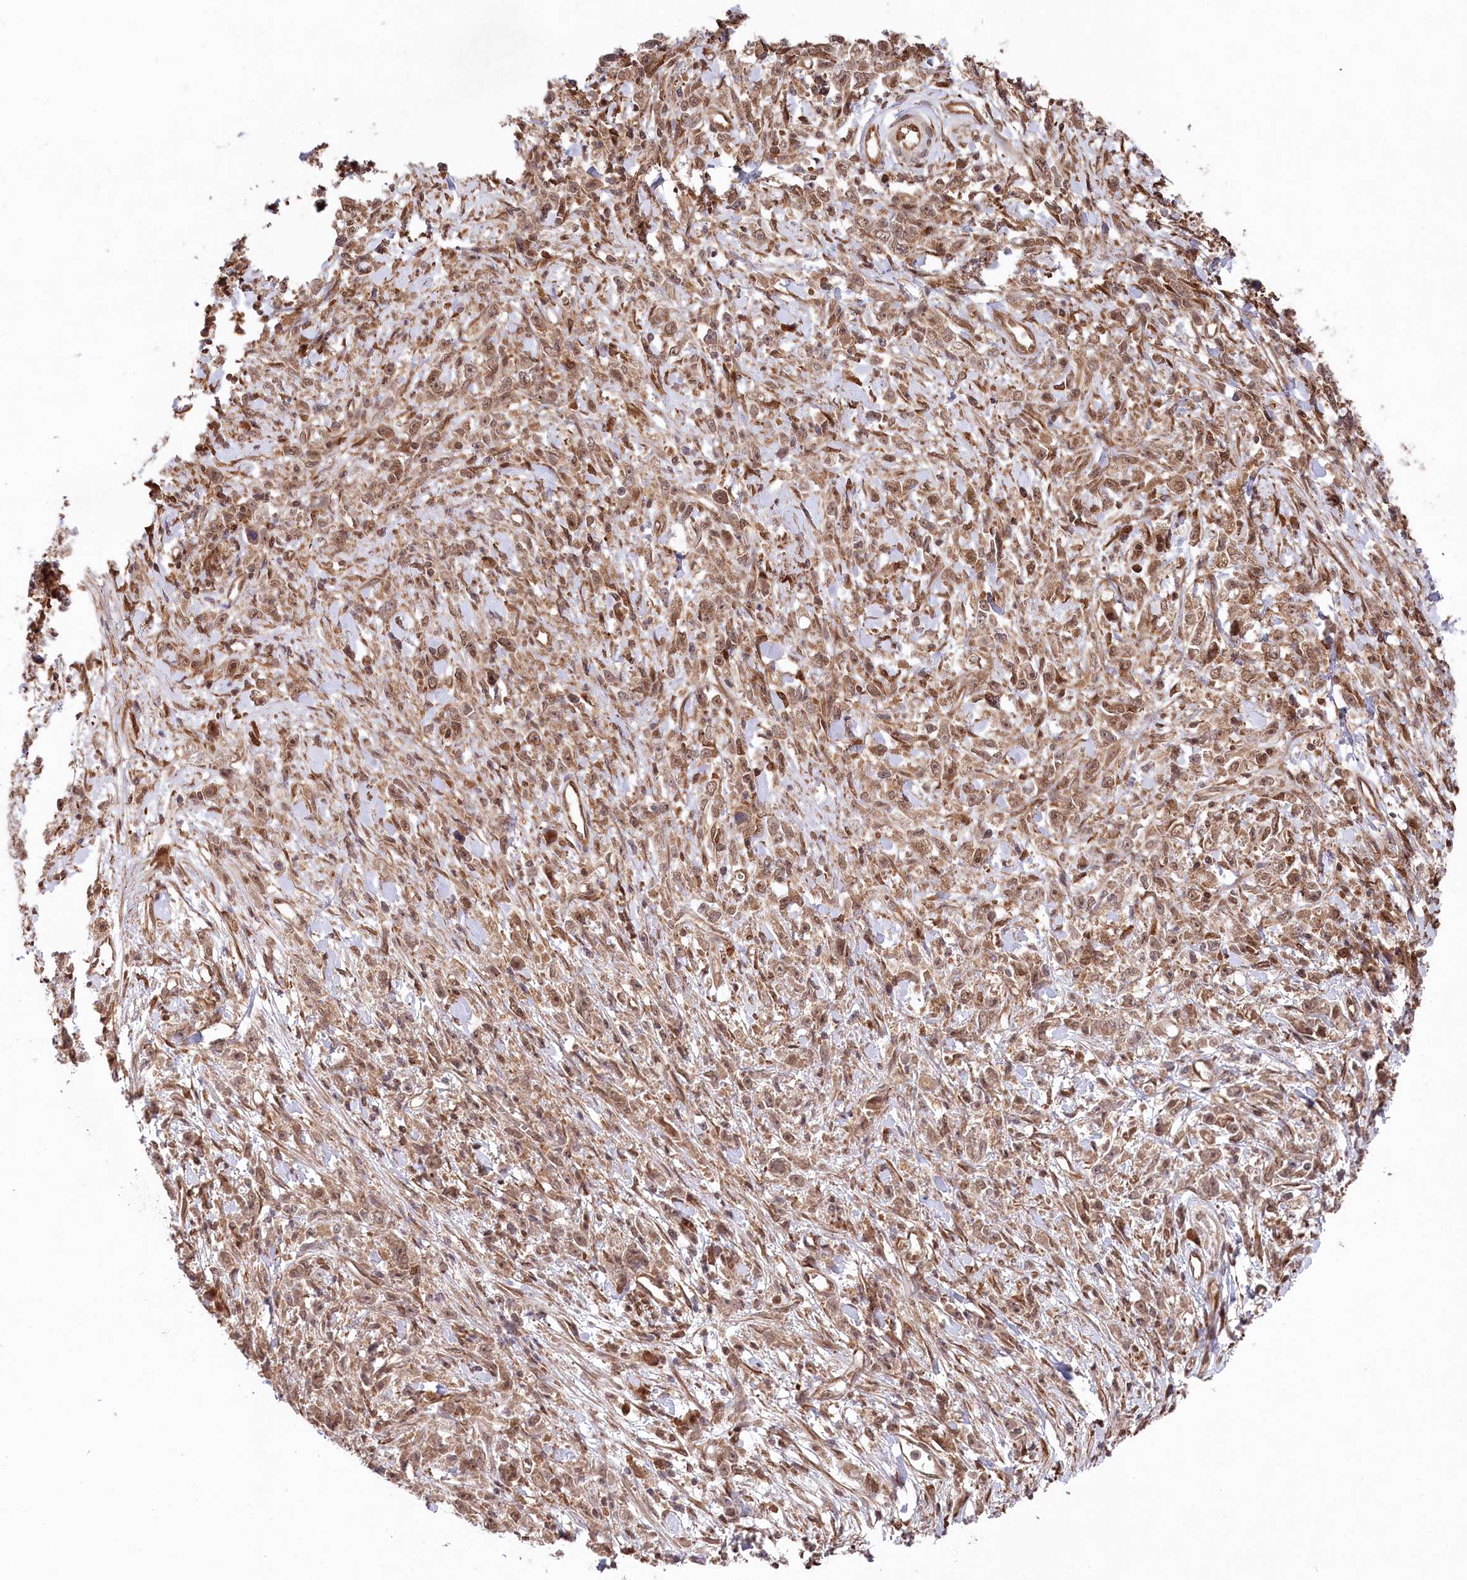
{"staining": {"intensity": "moderate", "quantity": ">75%", "location": "cytoplasmic/membranous,nuclear"}, "tissue": "stomach cancer", "cell_type": "Tumor cells", "image_type": "cancer", "snomed": [{"axis": "morphology", "description": "Adenocarcinoma, NOS"}, {"axis": "topography", "description": "Stomach"}], "caption": "IHC staining of stomach adenocarcinoma, which reveals medium levels of moderate cytoplasmic/membranous and nuclear positivity in about >75% of tumor cells indicating moderate cytoplasmic/membranous and nuclear protein staining. The staining was performed using DAB (brown) for protein detection and nuclei were counterstained in hematoxylin (blue).", "gene": "PSMA1", "patient": {"sex": "female", "age": 59}}